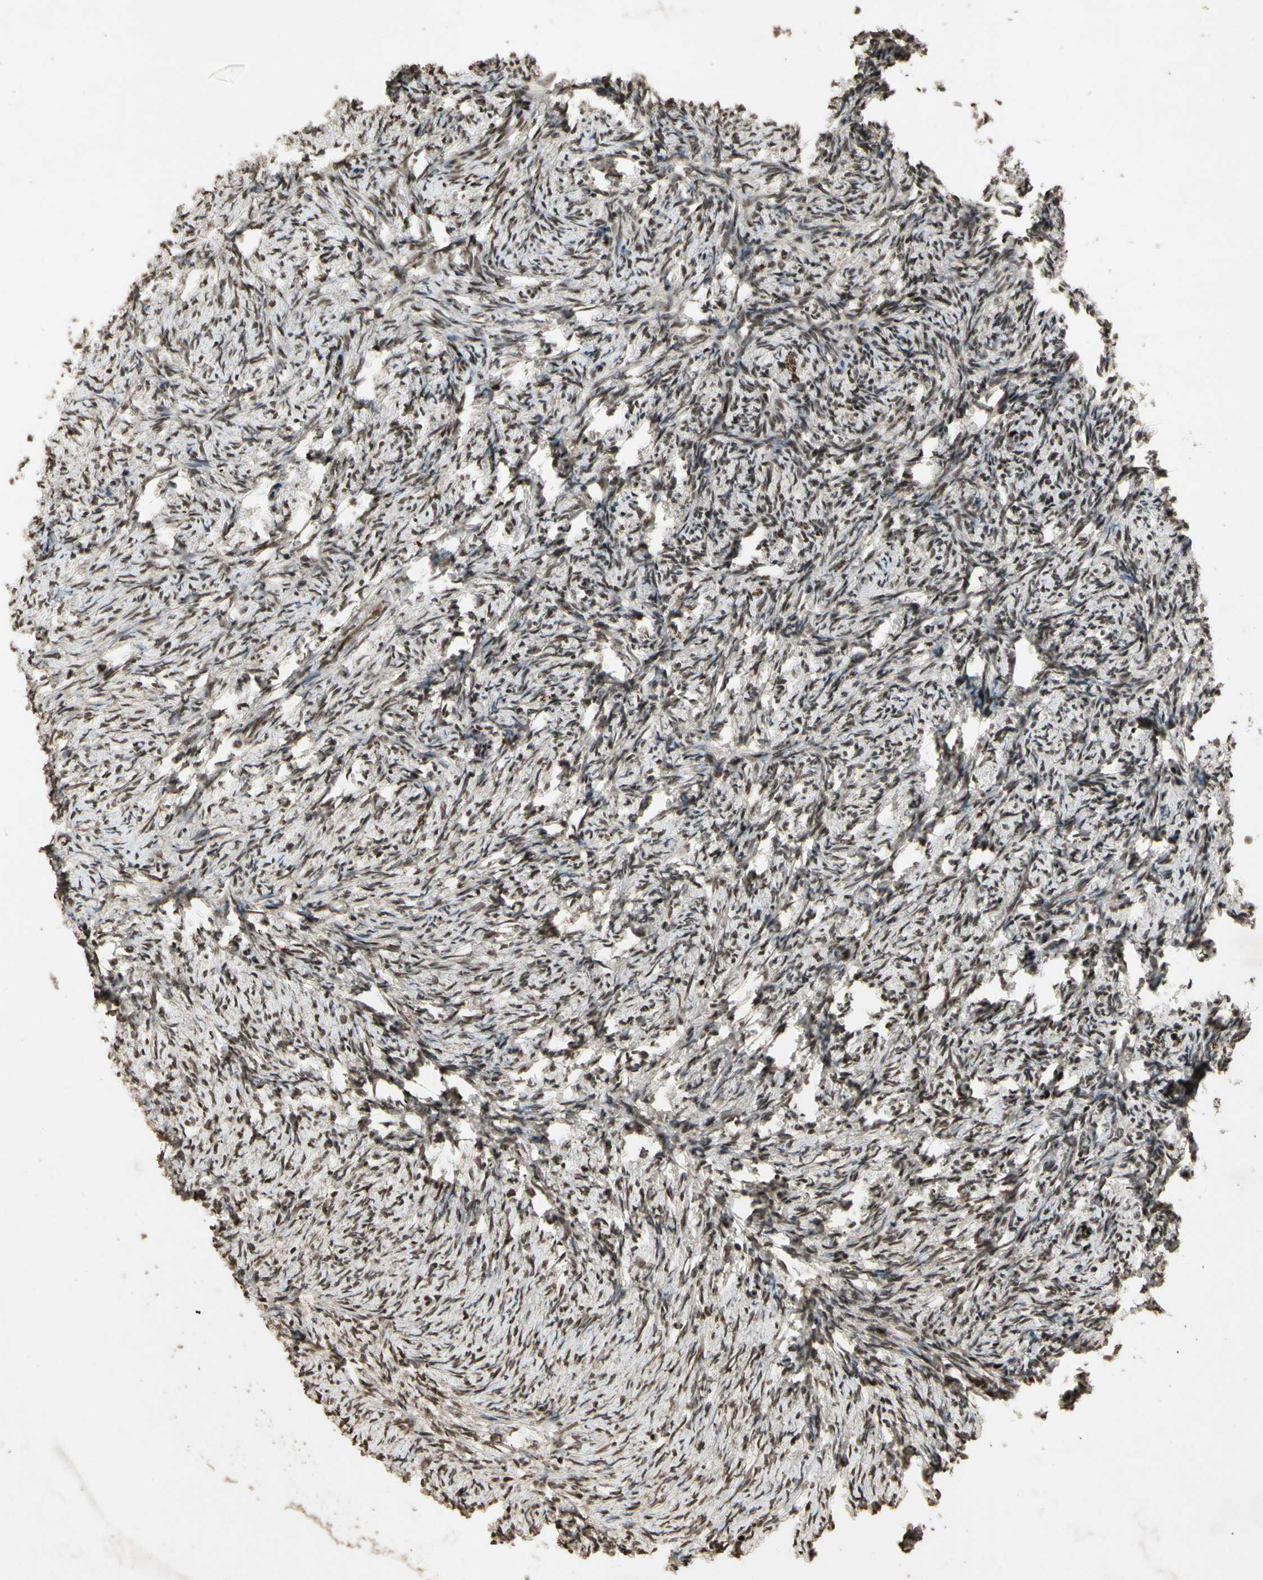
{"staining": {"intensity": "strong", "quantity": "25%-75%", "location": "nuclear"}, "tissue": "ovary", "cell_type": "Ovarian stroma cells", "image_type": "normal", "snomed": [{"axis": "morphology", "description": "Normal tissue, NOS"}, {"axis": "topography", "description": "Ovary"}], "caption": "DAB immunohistochemical staining of unremarkable human ovary shows strong nuclear protein staining in approximately 25%-75% of ovarian stroma cells. (DAB (3,3'-diaminobenzidine) IHC, brown staining for protein, blue staining for nuclei).", "gene": "TBX2", "patient": {"sex": "female", "age": 60}}